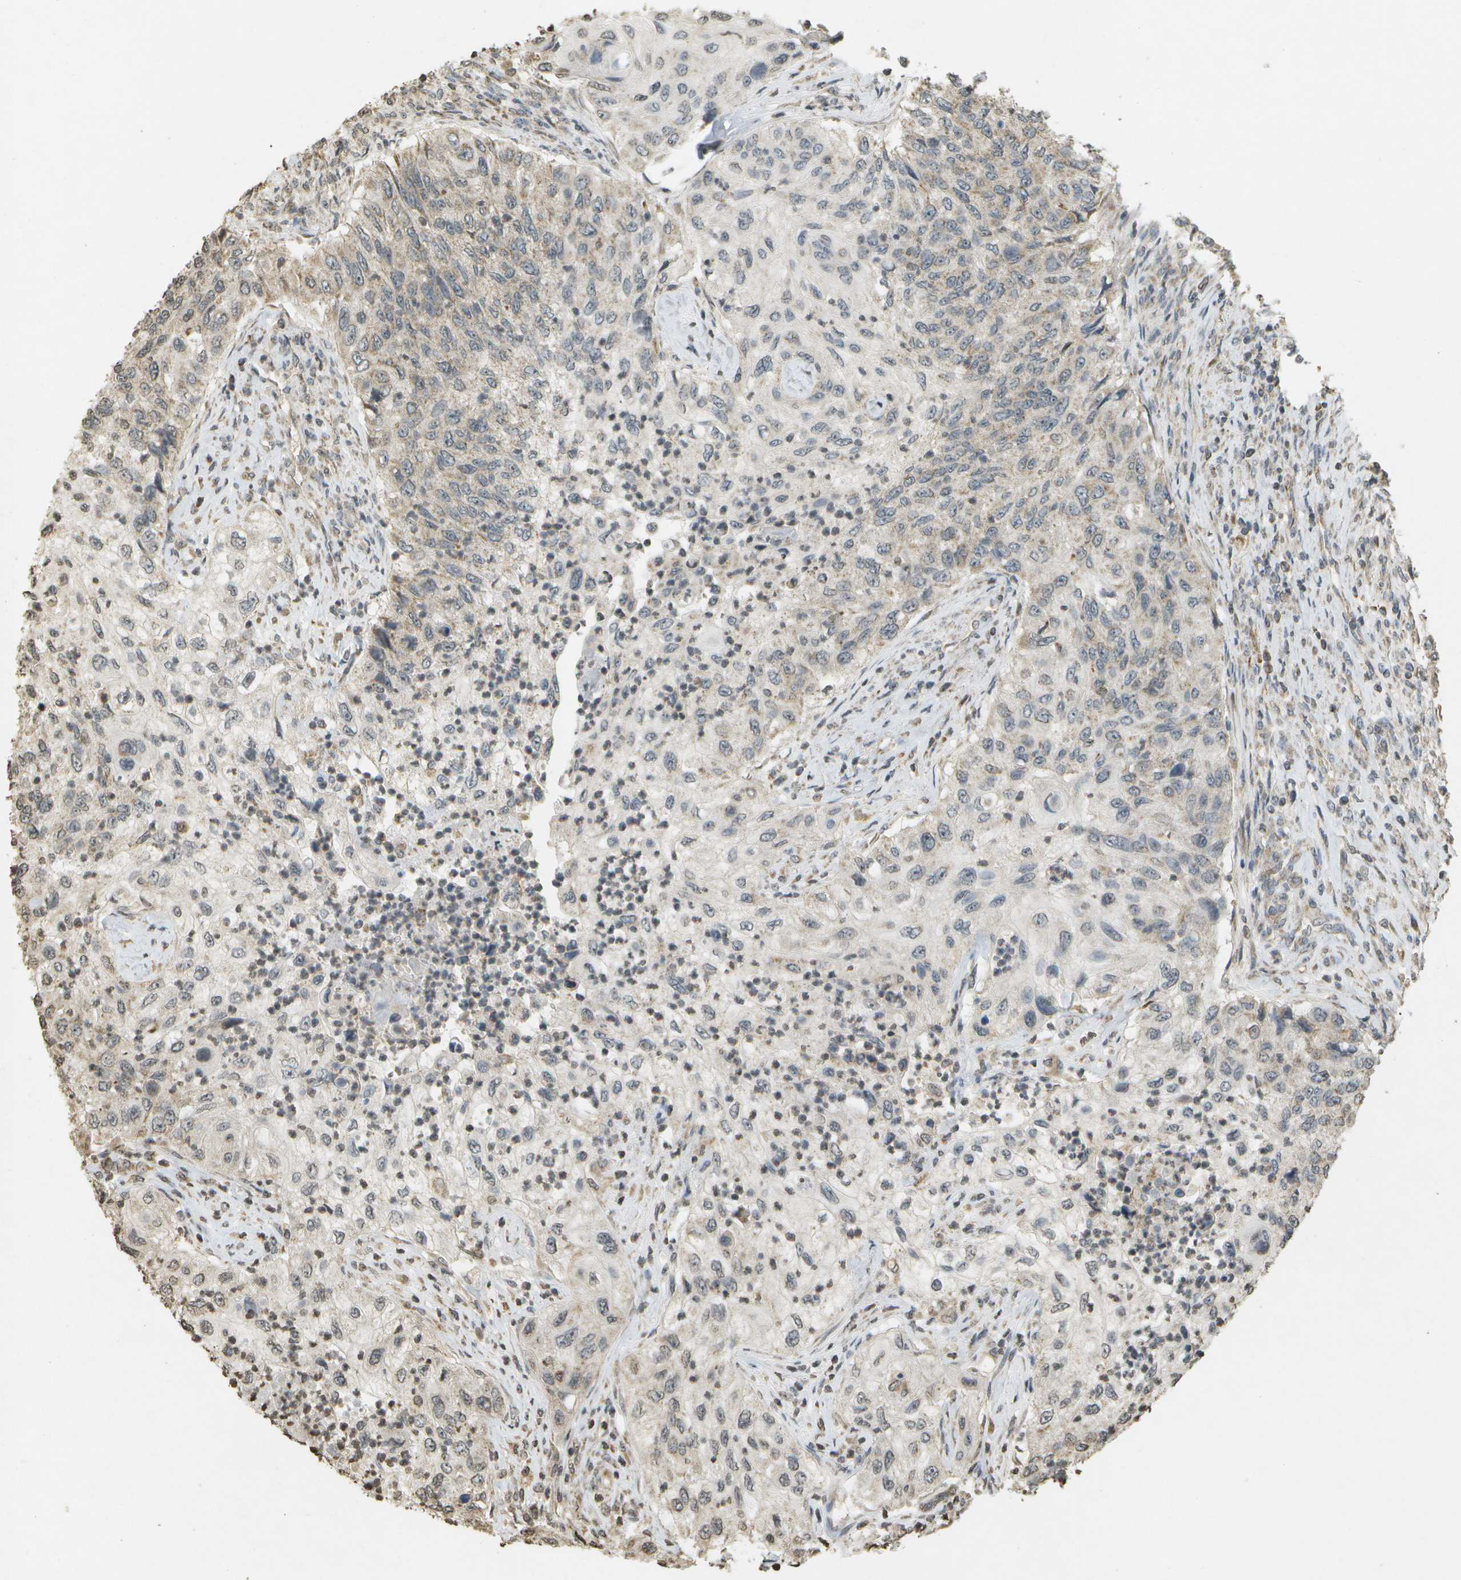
{"staining": {"intensity": "weak", "quantity": "<25%", "location": "cytoplasmic/membranous"}, "tissue": "urothelial cancer", "cell_type": "Tumor cells", "image_type": "cancer", "snomed": [{"axis": "morphology", "description": "Urothelial carcinoma, High grade"}, {"axis": "topography", "description": "Urinary bladder"}], "caption": "A photomicrograph of human urothelial carcinoma (high-grade) is negative for staining in tumor cells.", "gene": "RAB21", "patient": {"sex": "female", "age": 60}}